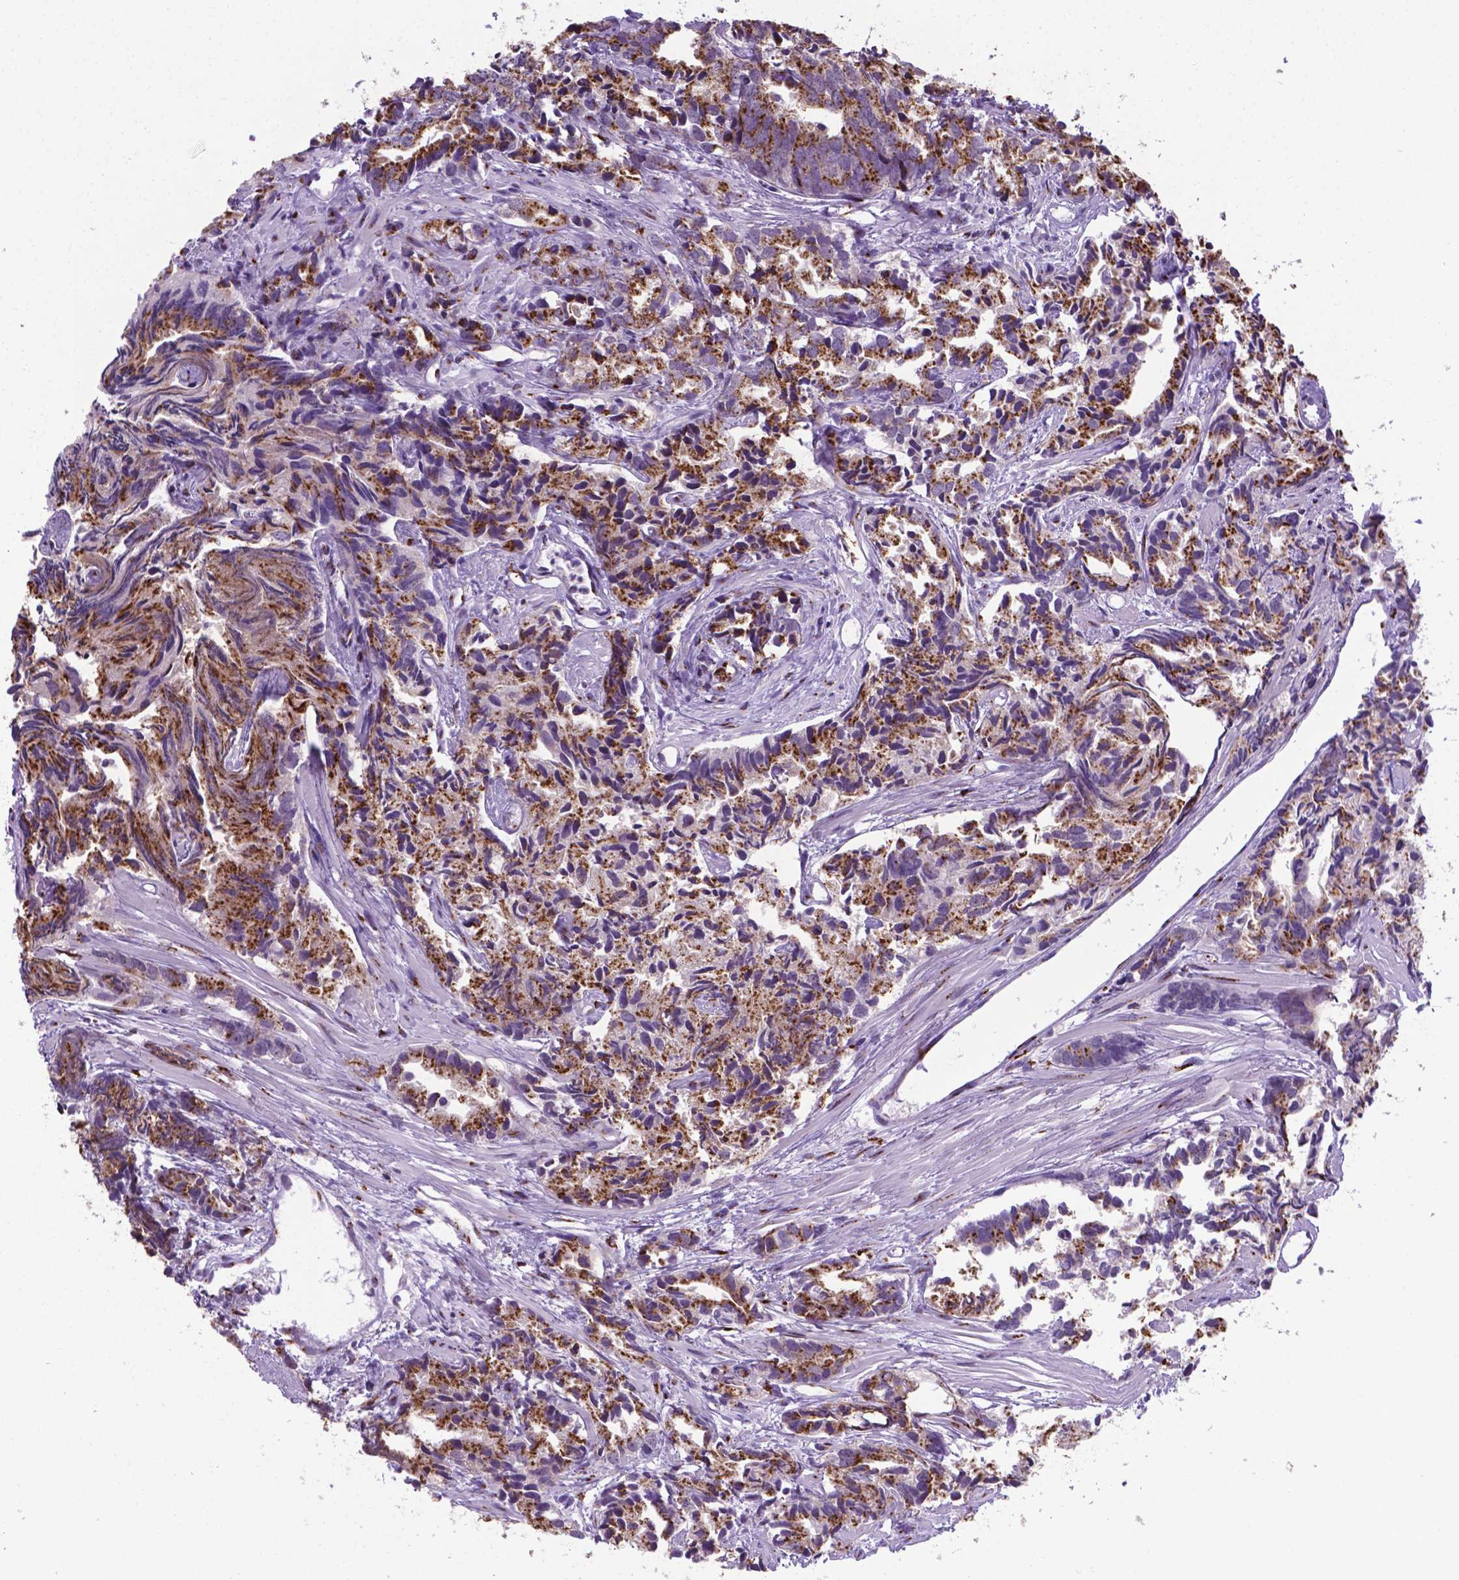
{"staining": {"intensity": "moderate", "quantity": ">75%", "location": "cytoplasmic/membranous"}, "tissue": "prostate cancer", "cell_type": "Tumor cells", "image_type": "cancer", "snomed": [{"axis": "morphology", "description": "Adenocarcinoma, High grade"}, {"axis": "topography", "description": "Prostate"}], "caption": "Protein expression analysis of human prostate high-grade adenocarcinoma reveals moderate cytoplasmic/membranous staining in approximately >75% of tumor cells. Ihc stains the protein of interest in brown and the nuclei are stained blue.", "gene": "MRPL10", "patient": {"sex": "male", "age": 79}}